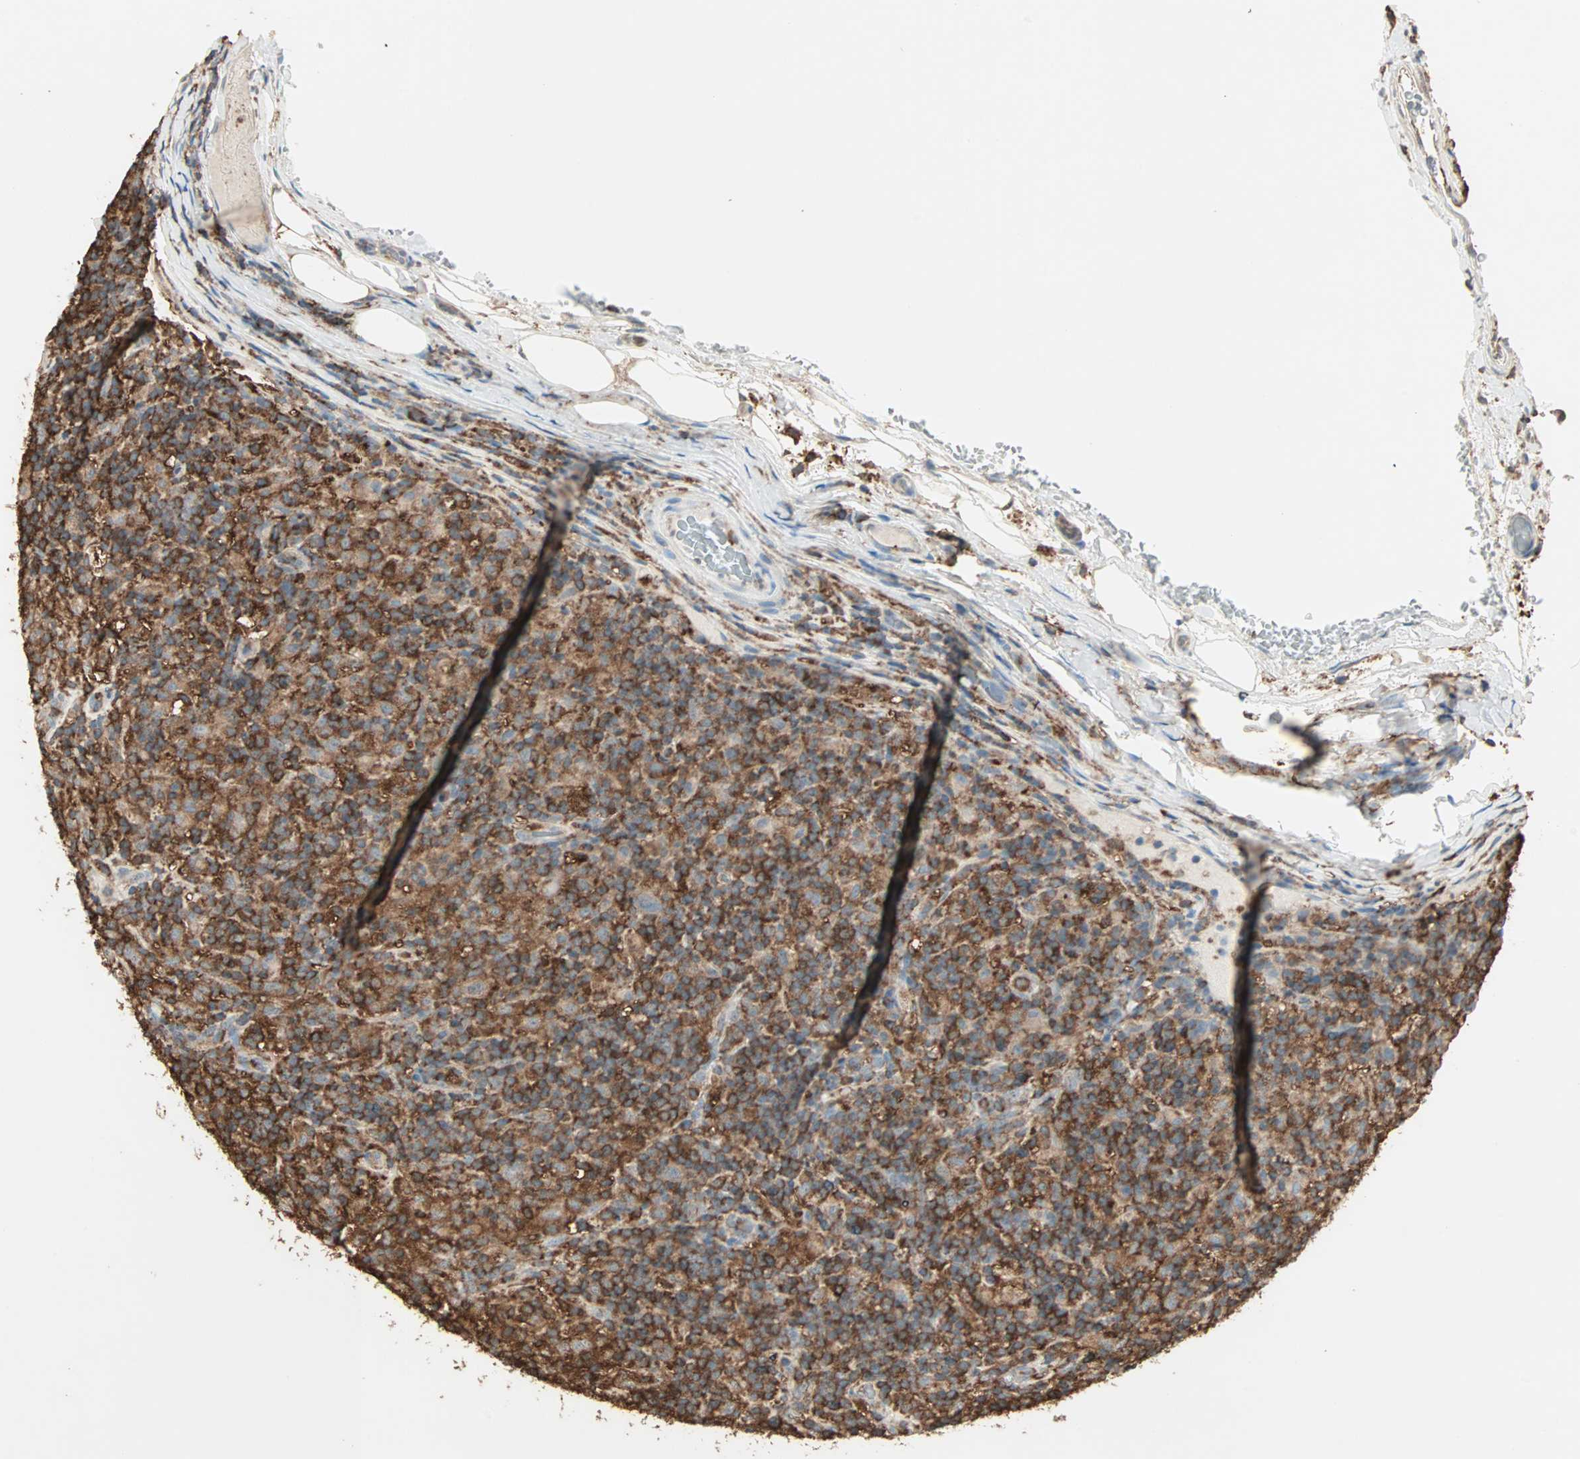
{"staining": {"intensity": "strong", "quantity": ">75%", "location": "cytoplasmic/membranous"}, "tissue": "lymphoma", "cell_type": "Tumor cells", "image_type": "cancer", "snomed": [{"axis": "morphology", "description": "Hodgkin's disease, NOS"}, {"axis": "topography", "description": "Lymph node"}], "caption": "Strong cytoplasmic/membranous expression for a protein is present in approximately >75% of tumor cells of lymphoma using IHC.", "gene": "MMP3", "patient": {"sex": "male", "age": 70}}